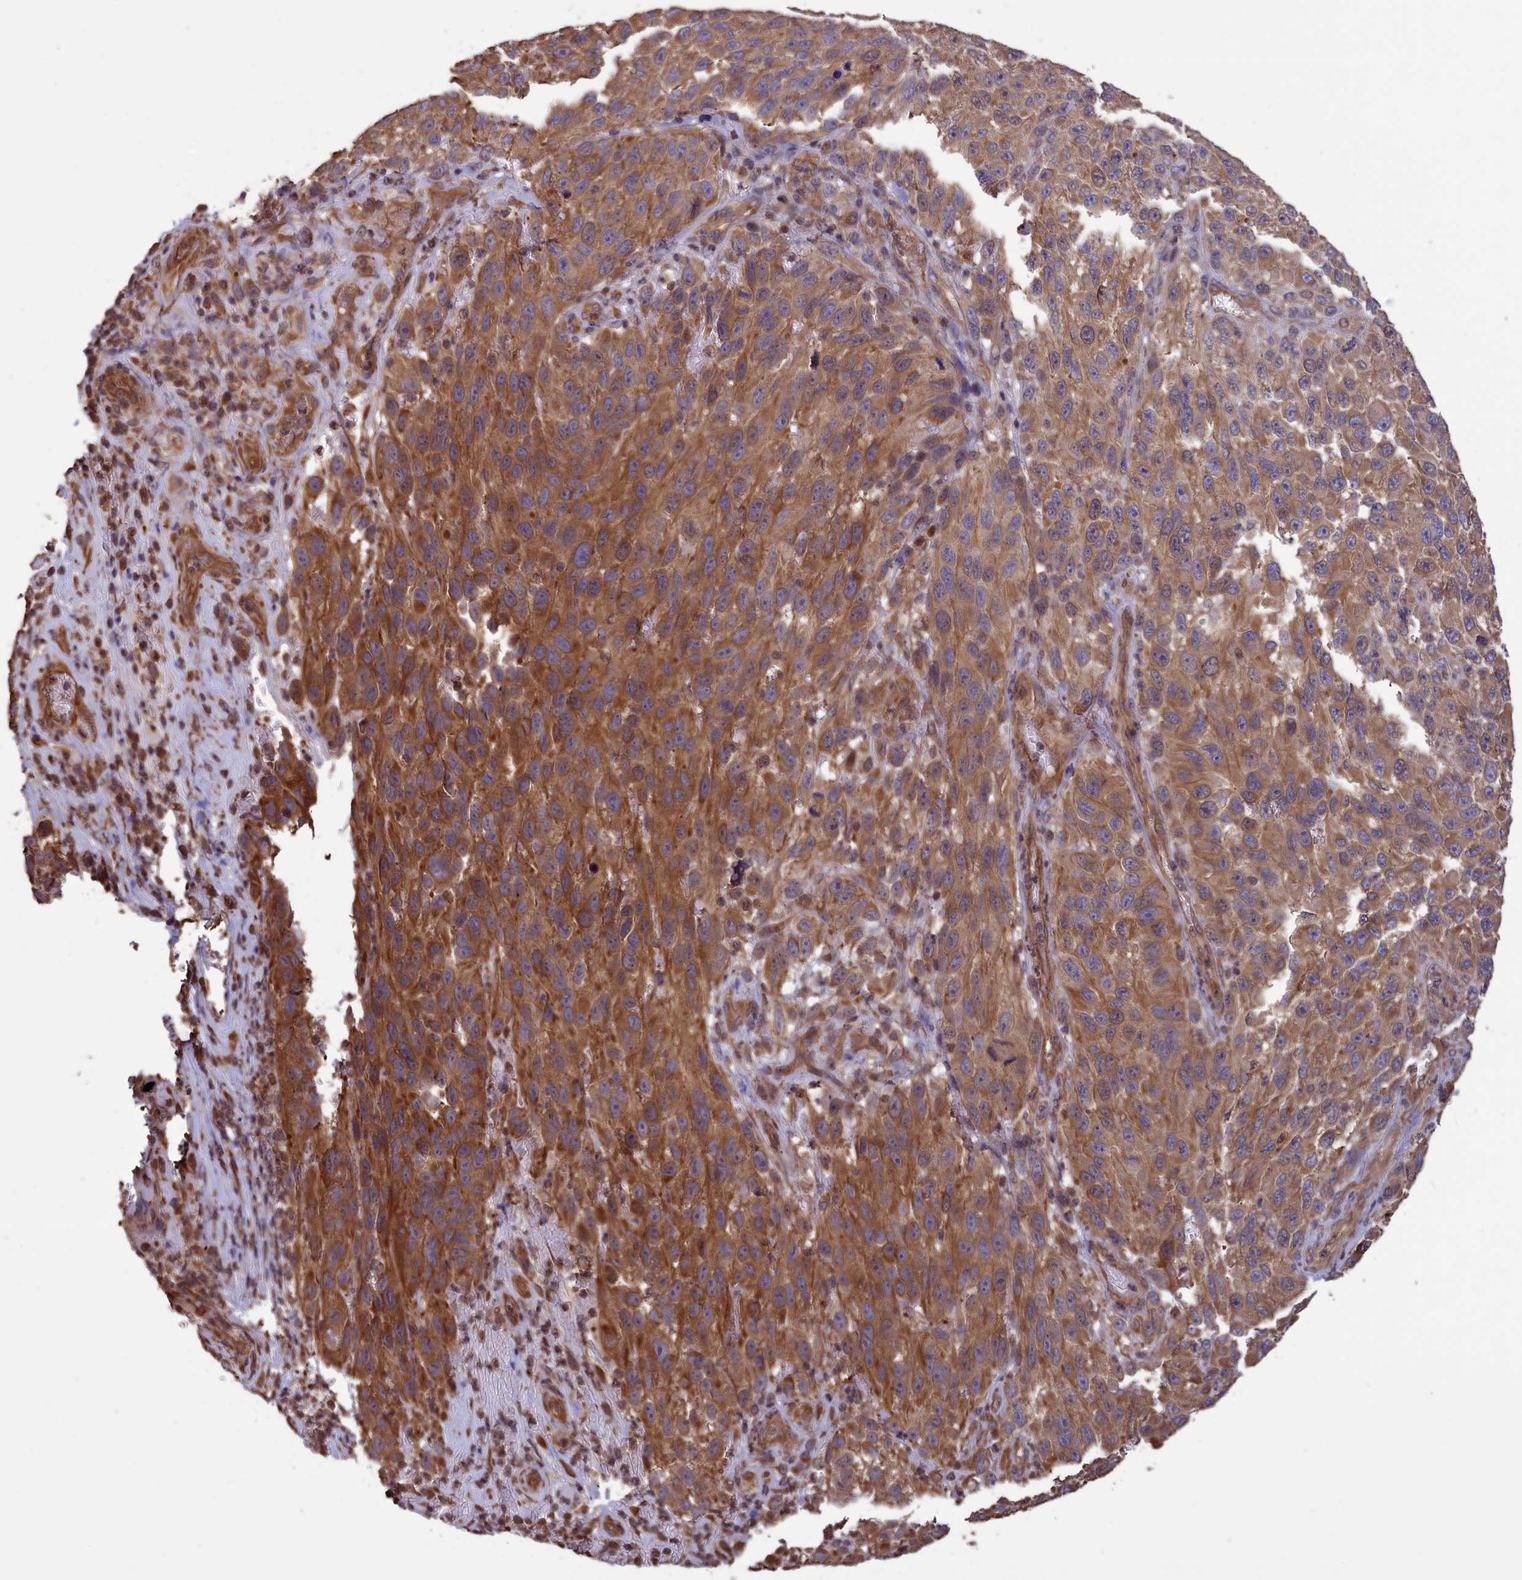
{"staining": {"intensity": "moderate", "quantity": ">75%", "location": "cytoplasmic/membranous"}, "tissue": "melanoma", "cell_type": "Tumor cells", "image_type": "cancer", "snomed": [{"axis": "morphology", "description": "Malignant melanoma, NOS"}, {"axis": "topography", "description": "Skin"}], "caption": "Tumor cells reveal medium levels of moderate cytoplasmic/membranous staining in approximately >75% of cells in human melanoma.", "gene": "DAPK3", "patient": {"sex": "female", "age": 96}}